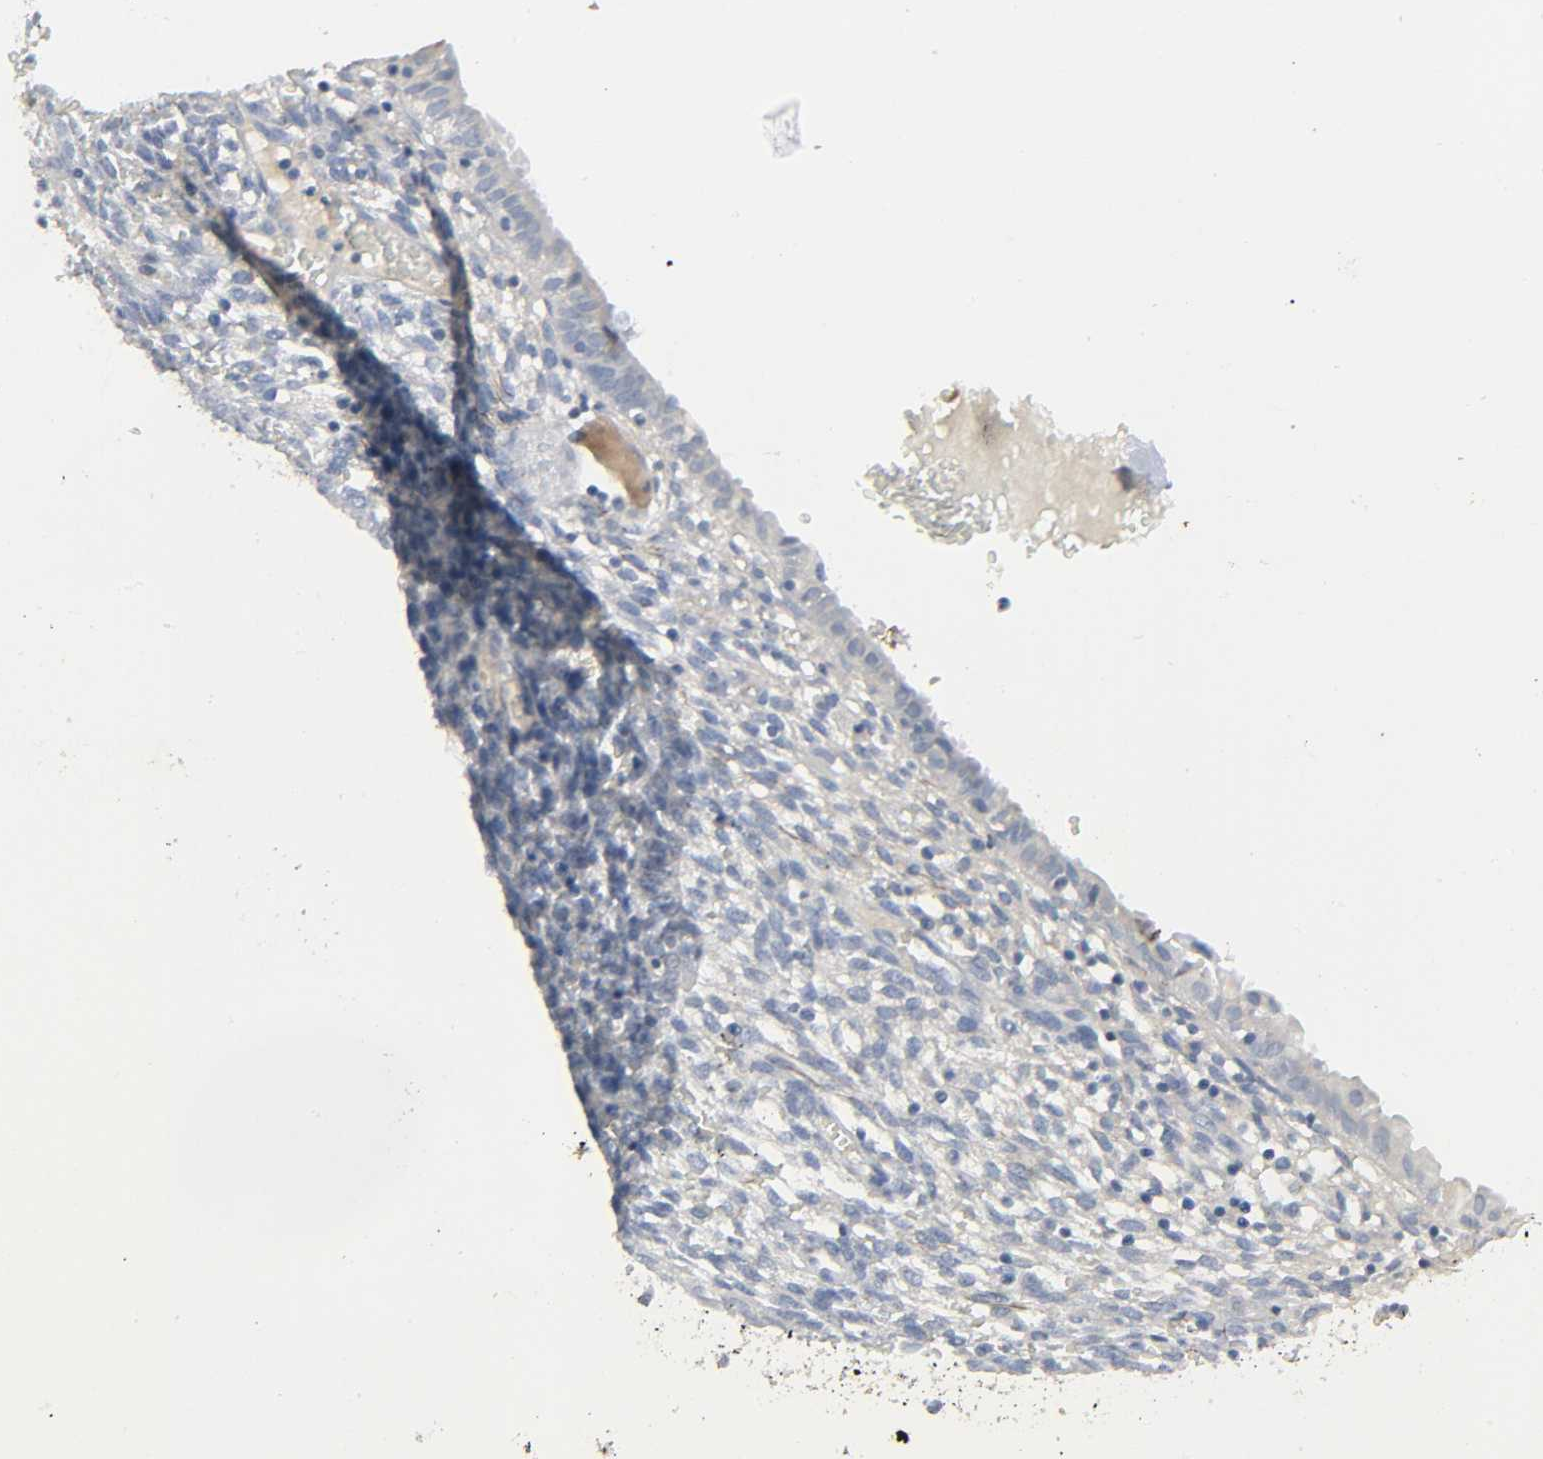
{"staining": {"intensity": "moderate", "quantity": "25%-75%", "location": "cytoplasmic/membranous"}, "tissue": "endometrium", "cell_type": "Cells in endometrial stroma", "image_type": "normal", "snomed": [{"axis": "morphology", "description": "Normal tissue, NOS"}, {"axis": "topography", "description": "Endometrium"}], "caption": "Human endometrium stained with a brown dye demonstrates moderate cytoplasmic/membranous positive positivity in about 25%-75% of cells in endometrial stroma.", "gene": "FBLN5", "patient": {"sex": "female", "age": 61}}